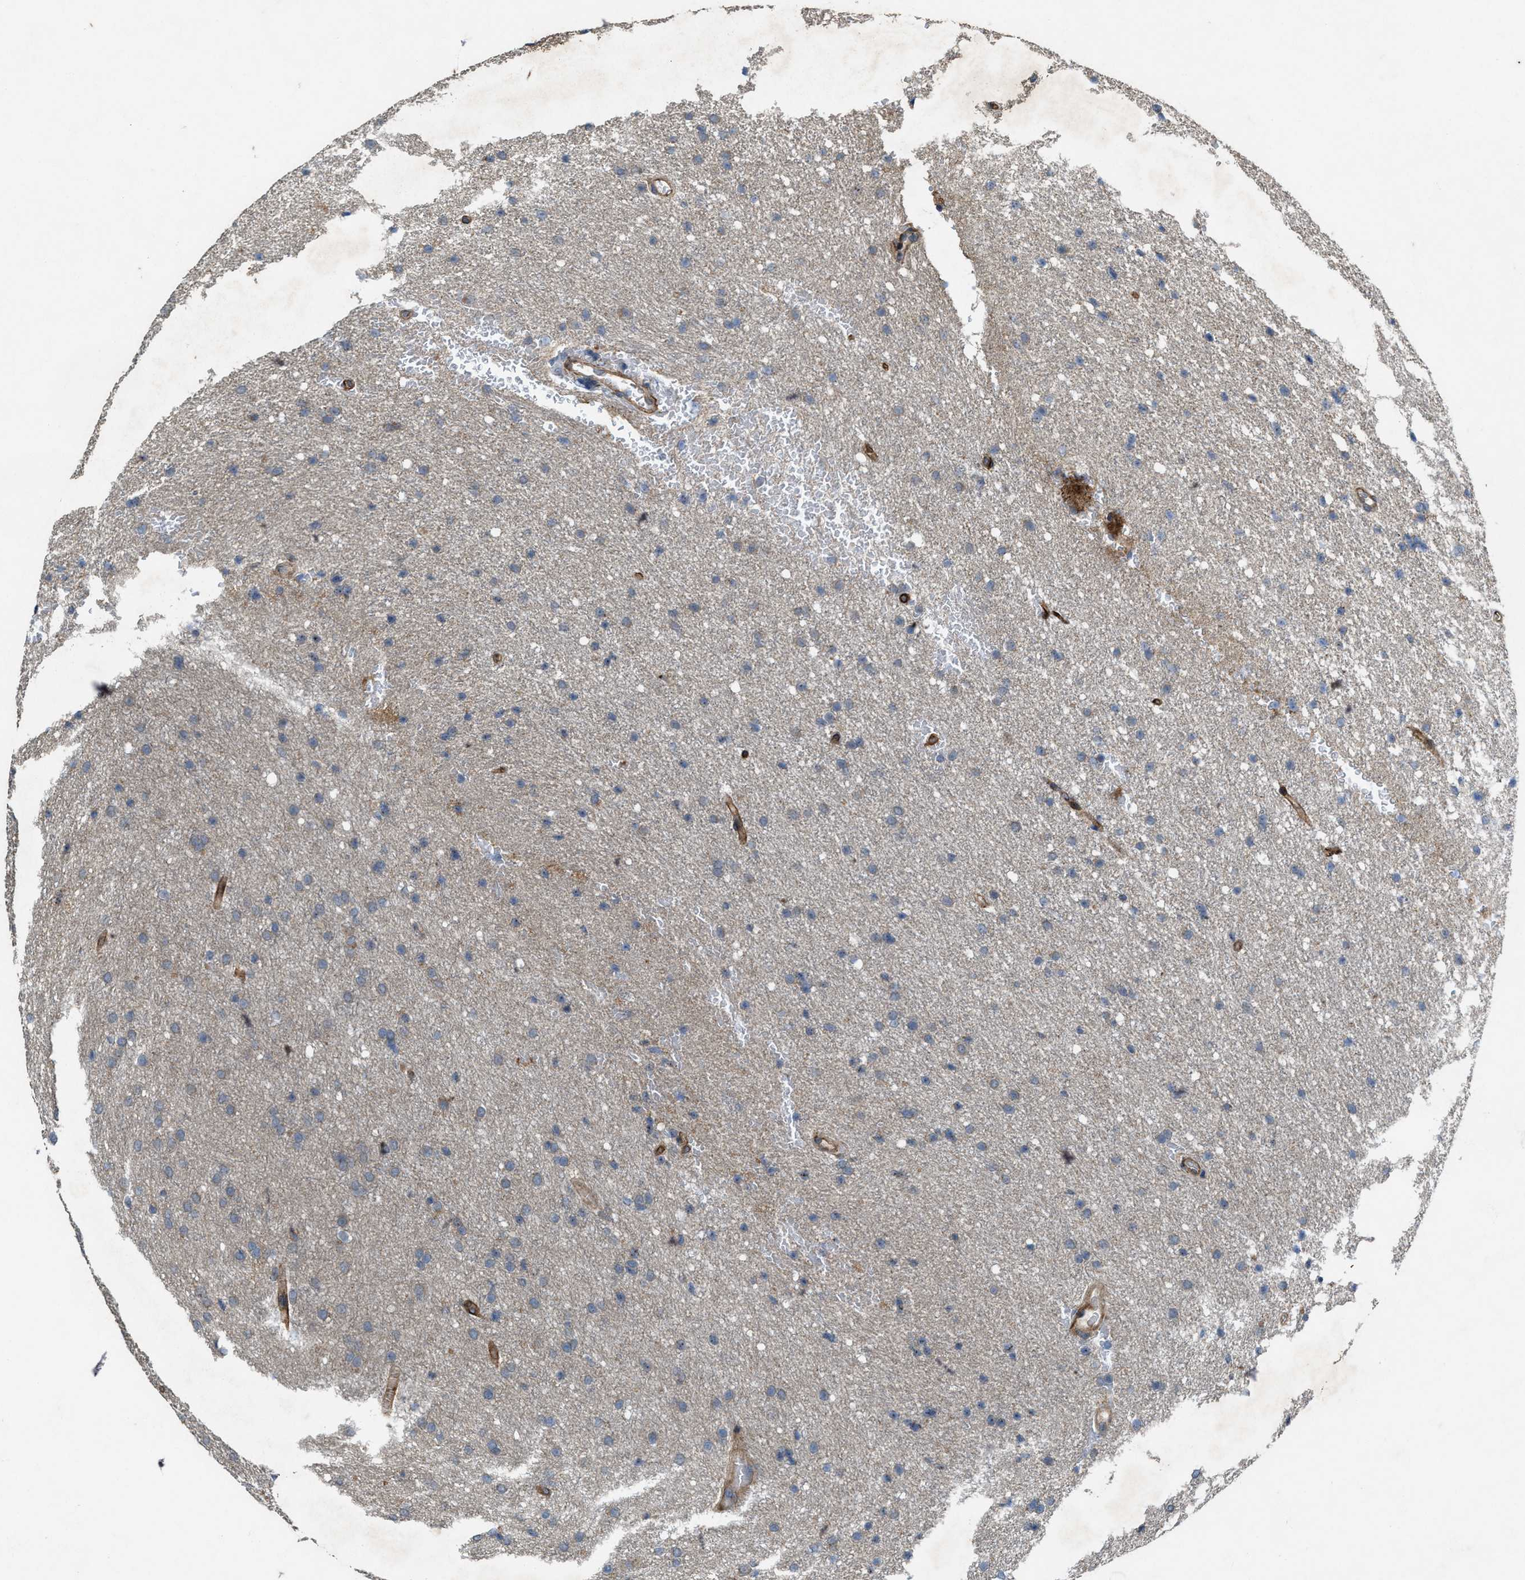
{"staining": {"intensity": "weak", "quantity": "<25%", "location": "cytoplasmic/membranous"}, "tissue": "glioma", "cell_type": "Tumor cells", "image_type": "cancer", "snomed": [{"axis": "morphology", "description": "Glioma, malignant, Low grade"}, {"axis": "topography", "description": "Brain"}], "caption": "Immunohistochemical staining of low-grade glioma (malignant) exhibits no significant positivity in tumor cells.", "gene": "LRRC72", "patient": {"sex": "female", "age": 37}}